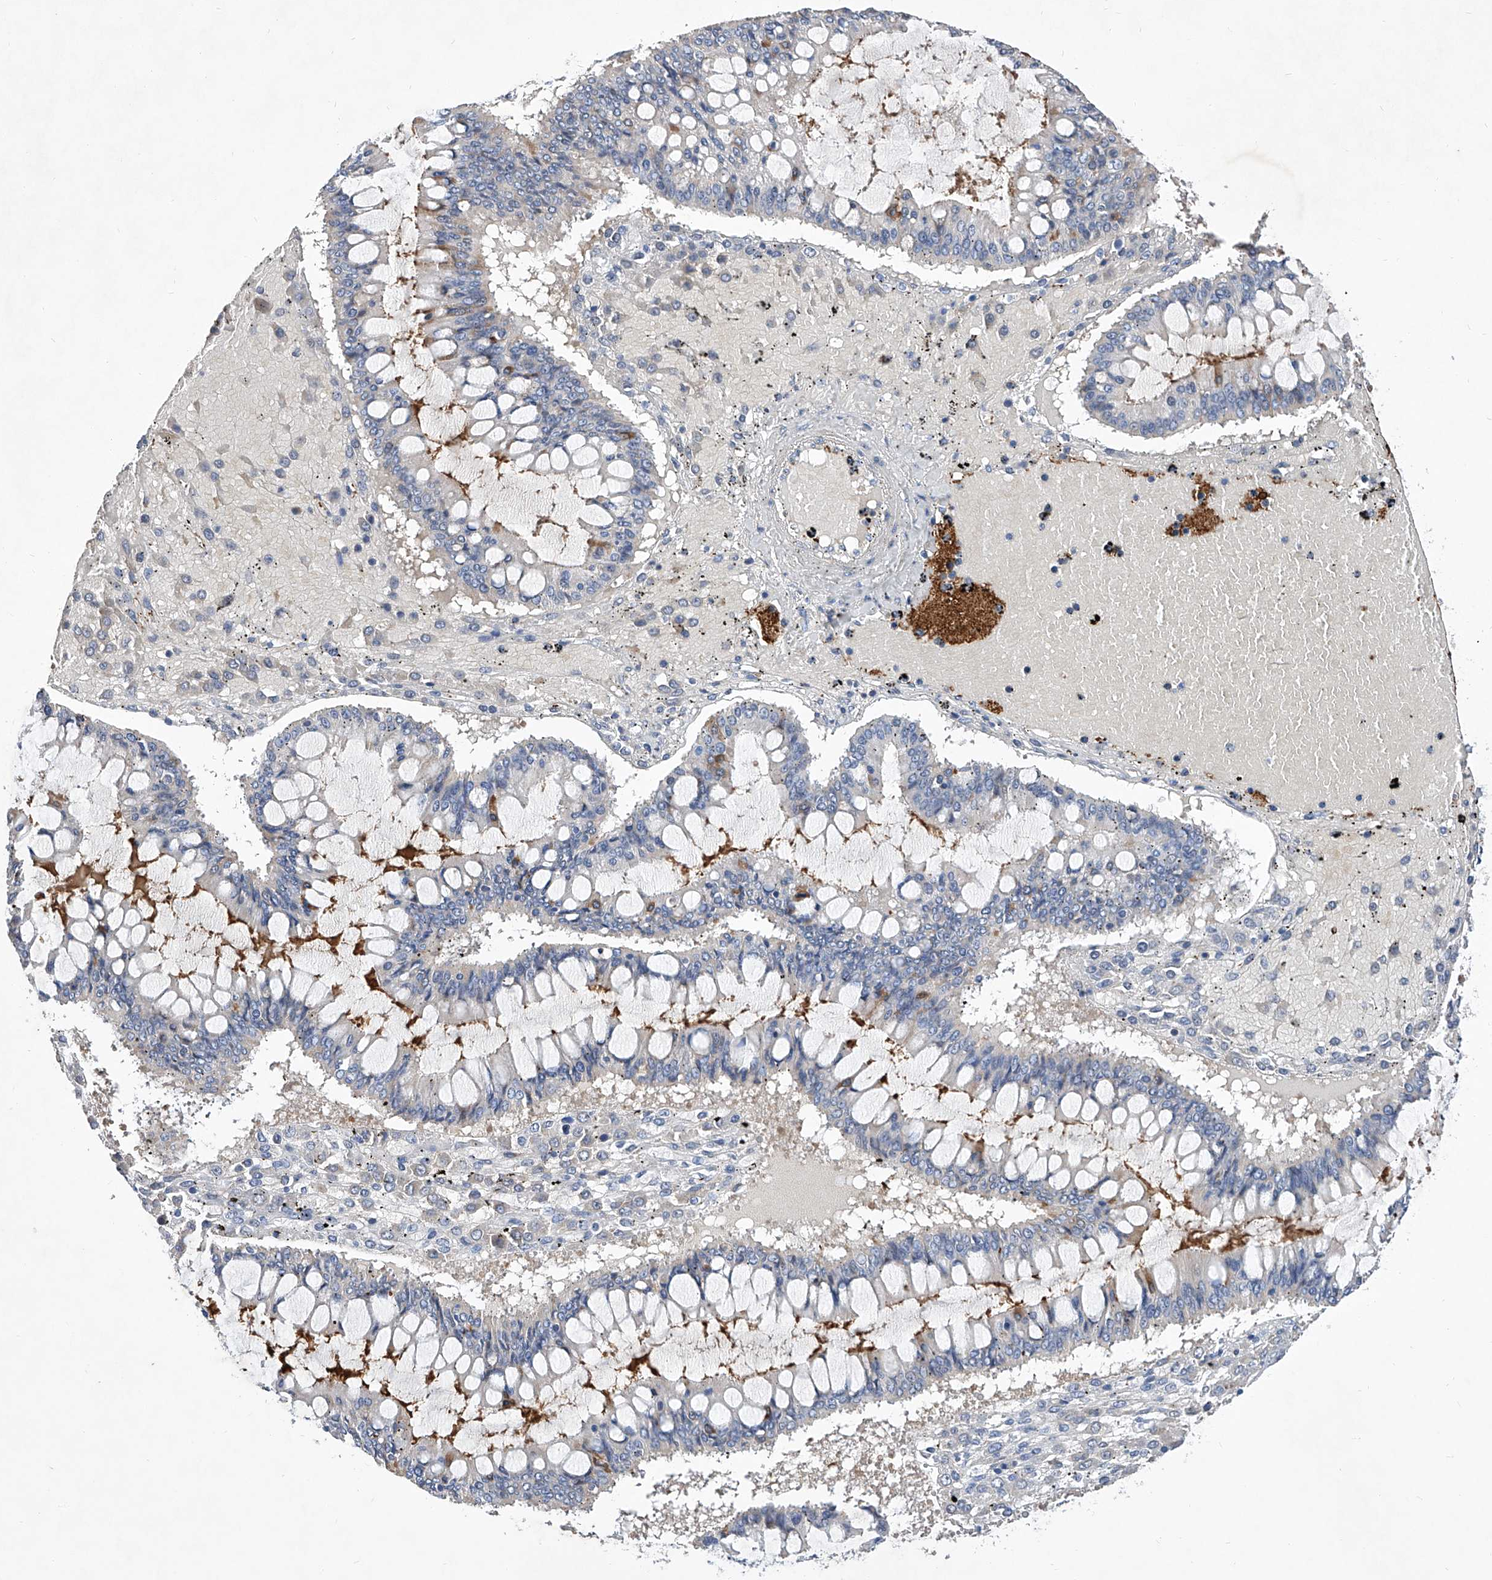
{"staining": {"intensity": "negative", "quantity": "none", "location": "none"}, "tissue": "ovarian cancer", "cell_type": "Tumor cells", "image_type": "cancer", "snomed": [{"axis": "morphology", "description": "Cystadenocarcinoma, mucinous, NOS"}, {"axis": "topography", "description": "Ovary"}], "caption": "This is an immunohistochemistry image of human ovarian mucinous cystadenocarcinoma. There is no expression in tumor cells.", "gene": "GPT", "patient": {"sex": "female", "age": 73}}